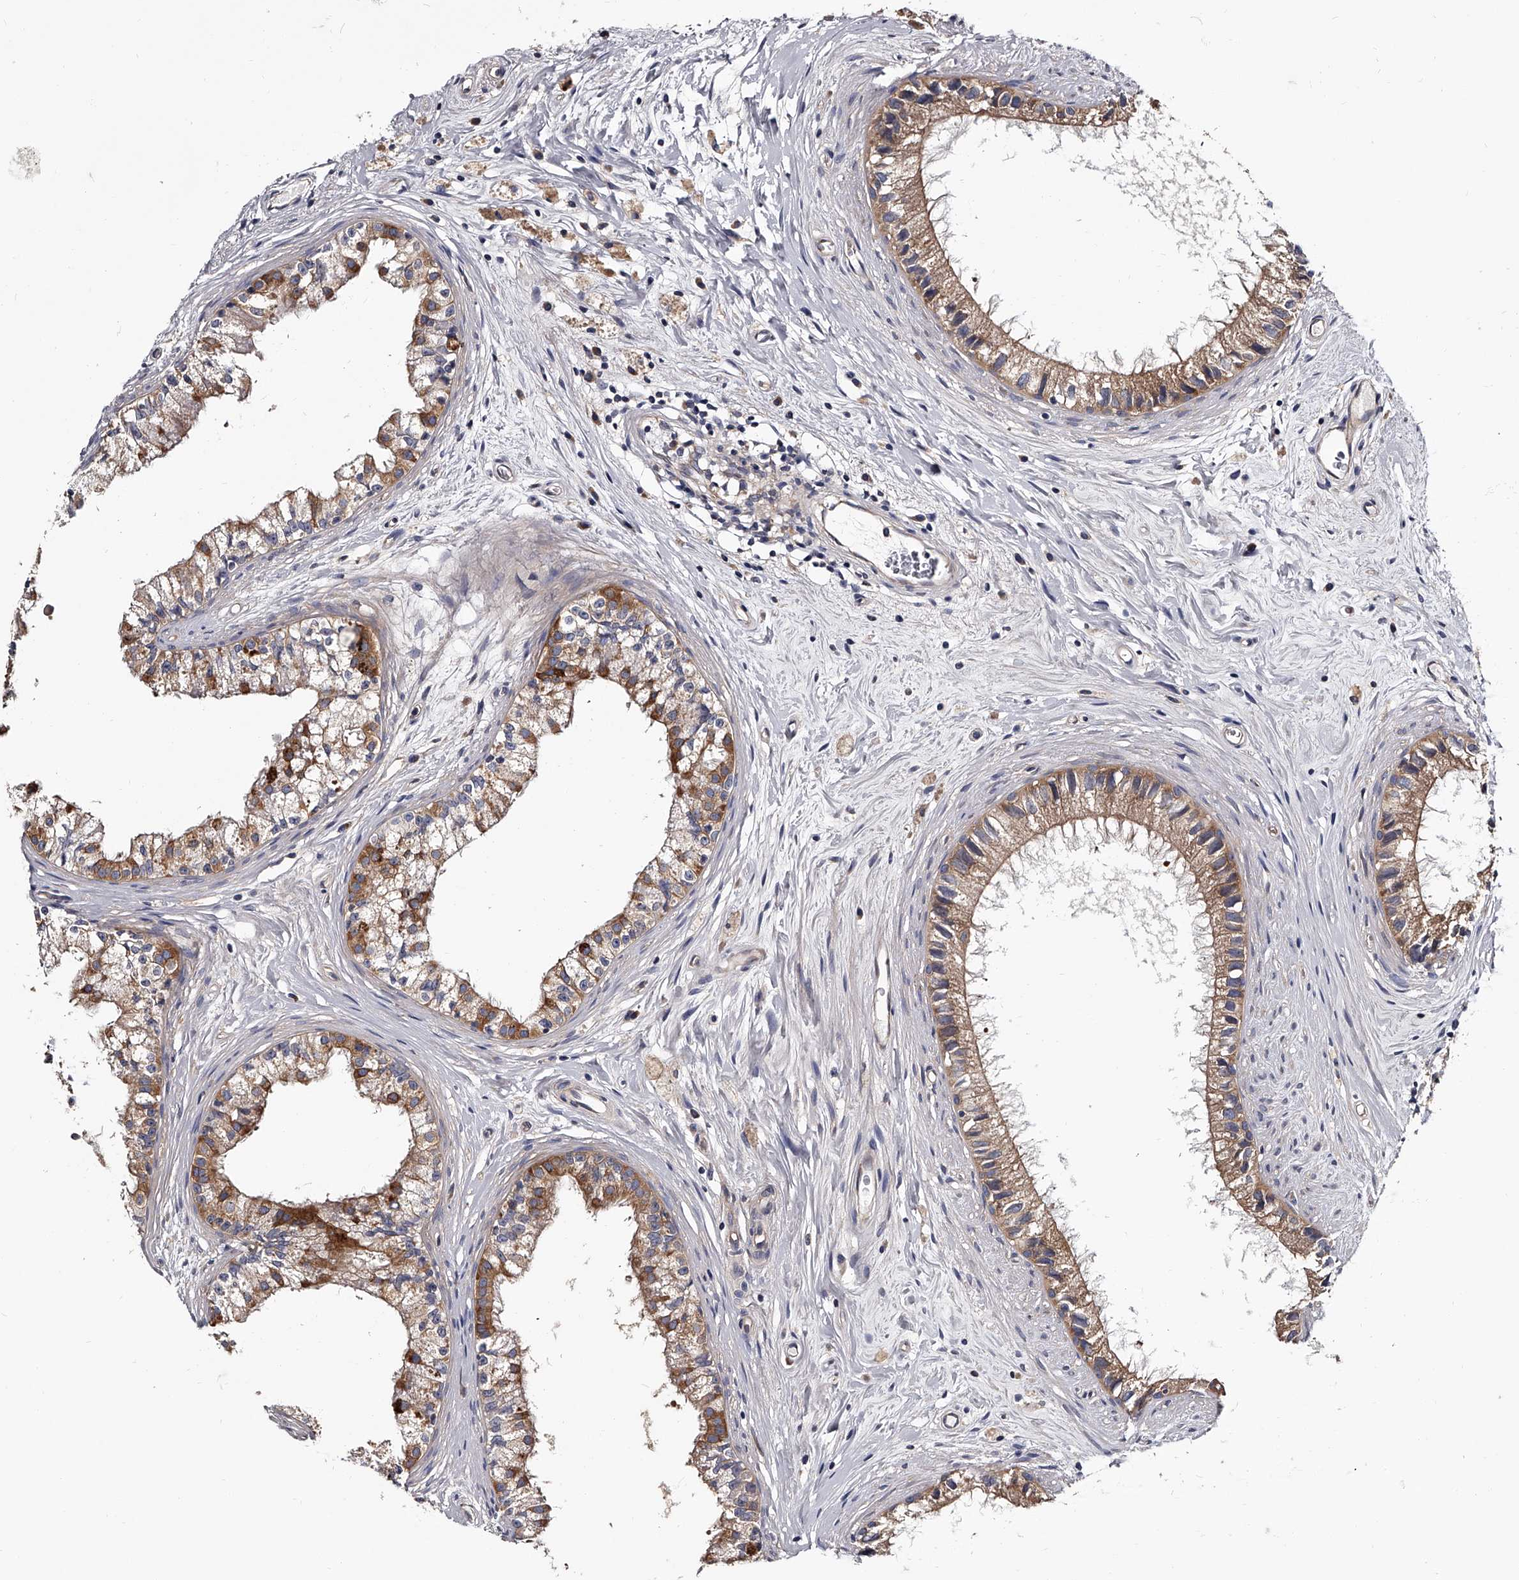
{"staining": {"intensity": "moderate", "quantity": "25%-75%", "location": "cytoplasmic/membranous"}, "tissue": "epididymis", "cell_type": "Glandular cells", "image_type": "normal", "snomed": [{"axis": "morphology", "description": "Normal tissue, NOS"}, {"axis": "topography", "description": "Epididymis"}], "caption": "Immunohistochemistry (IHC) image of unremarkable epididymis: human epididymis stained using immunohistochemistry (IHC) exhibits medium levels of moderate protein expression localized specifically in the cytoplasmic/membranous of glandular cells, appearing as a cytoplasmic/membranous brown color.", "gene": "GAPVD1", "patient": {"sex": "male", "age": 80}}